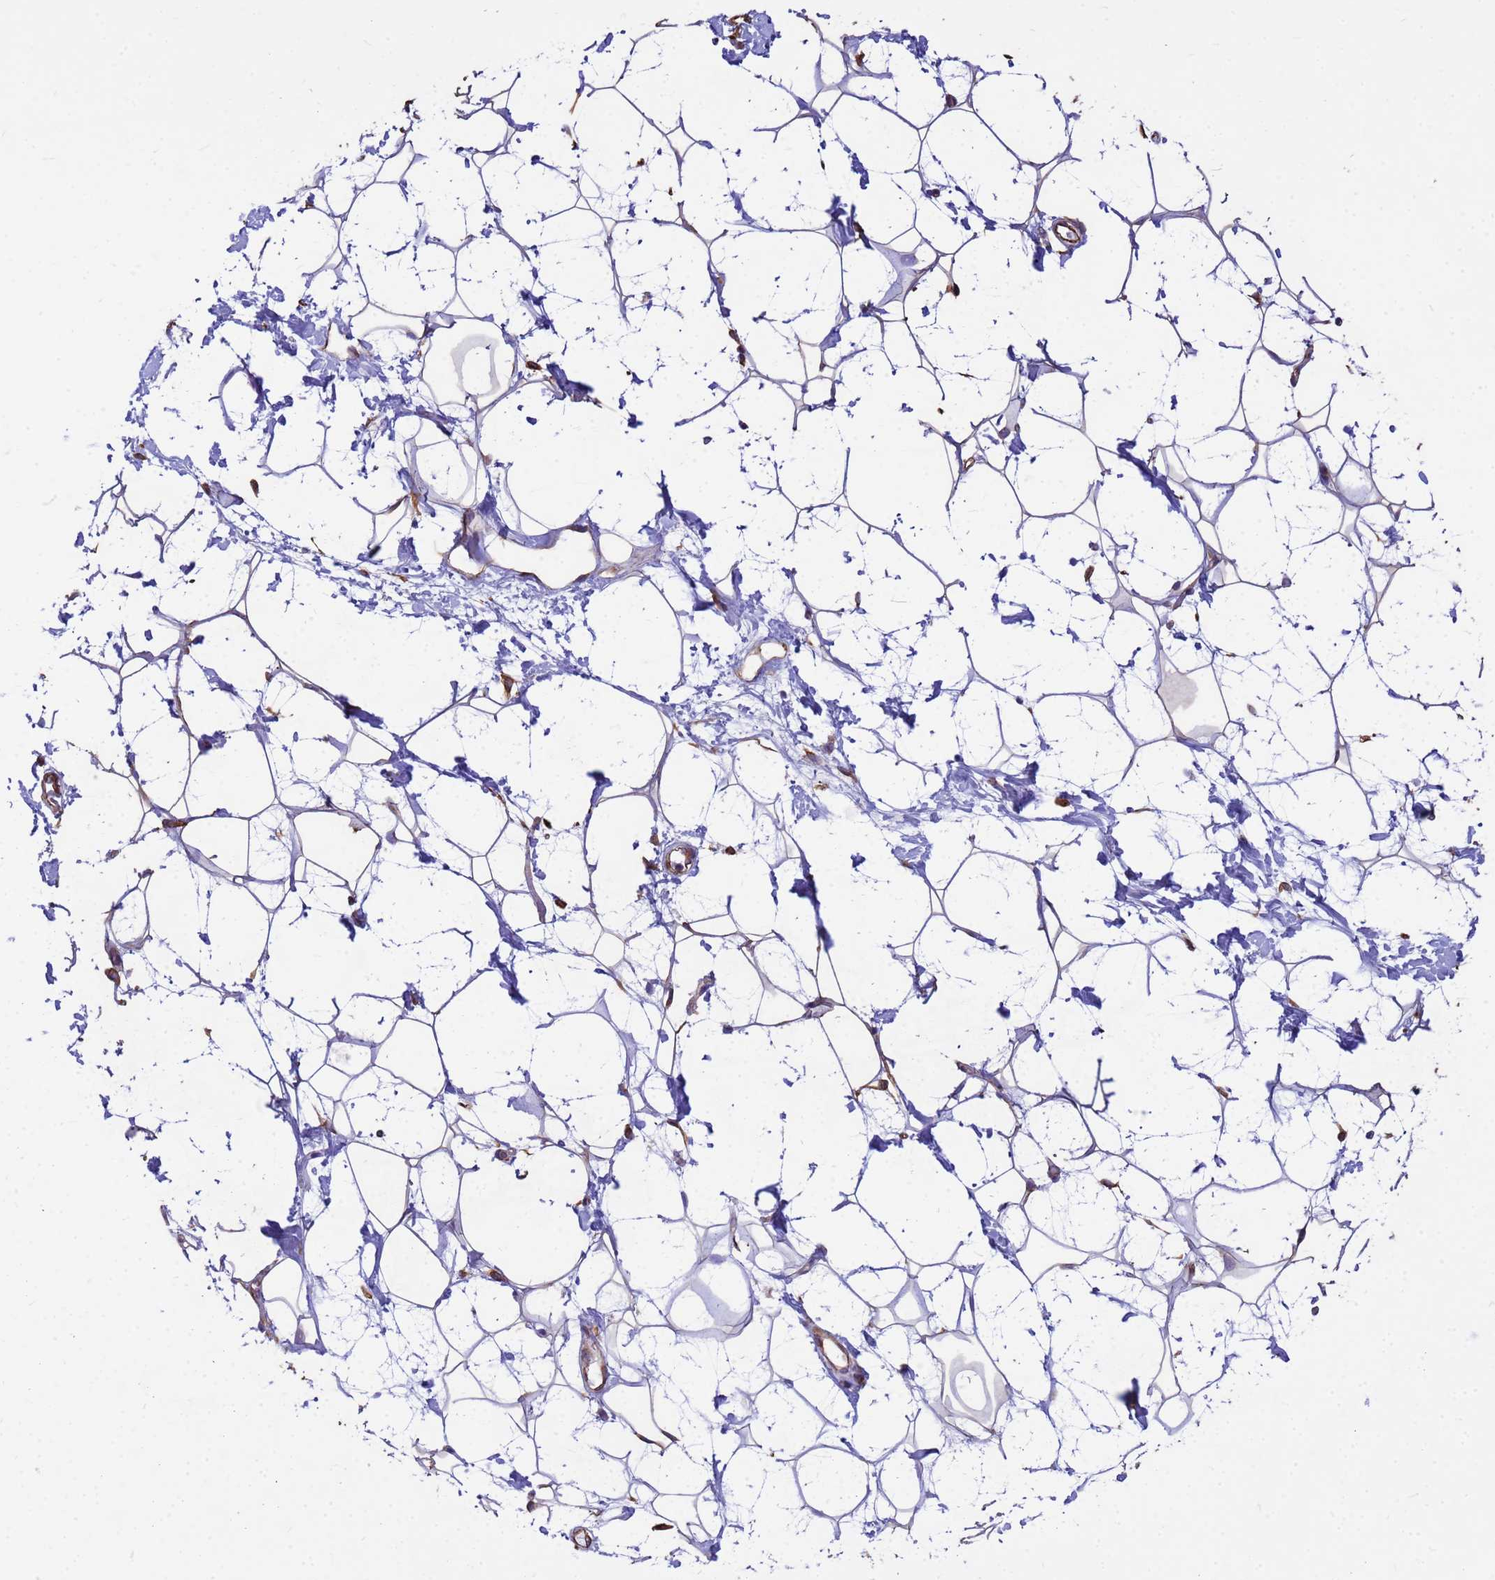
{"staining": {"intensity": "moderate", "quantity": "25%-75%", "location": "cytoplasmic/membranous"}, "tissue": "adipose tissue", "cell_type": "Adipocytes", "image_type": "normal", "snomed": [{"axis": "morphology", "description": "Normal tissue, NOS"}, {"axis": "topography", "description": "Breast"}], "caption": "Brown immunohistochemical staining in unremarkable adipose tissue shows moderate cytoplasmic/membranous staining in approximately 25%-75% of adipocytes. The staining was performed using DAB, with brown indicating positive protein expression. Nuclei are stained blue with hematoxylin.", "gene": "TCEAL3", "patient": {"sex": "female", "age": 26}}